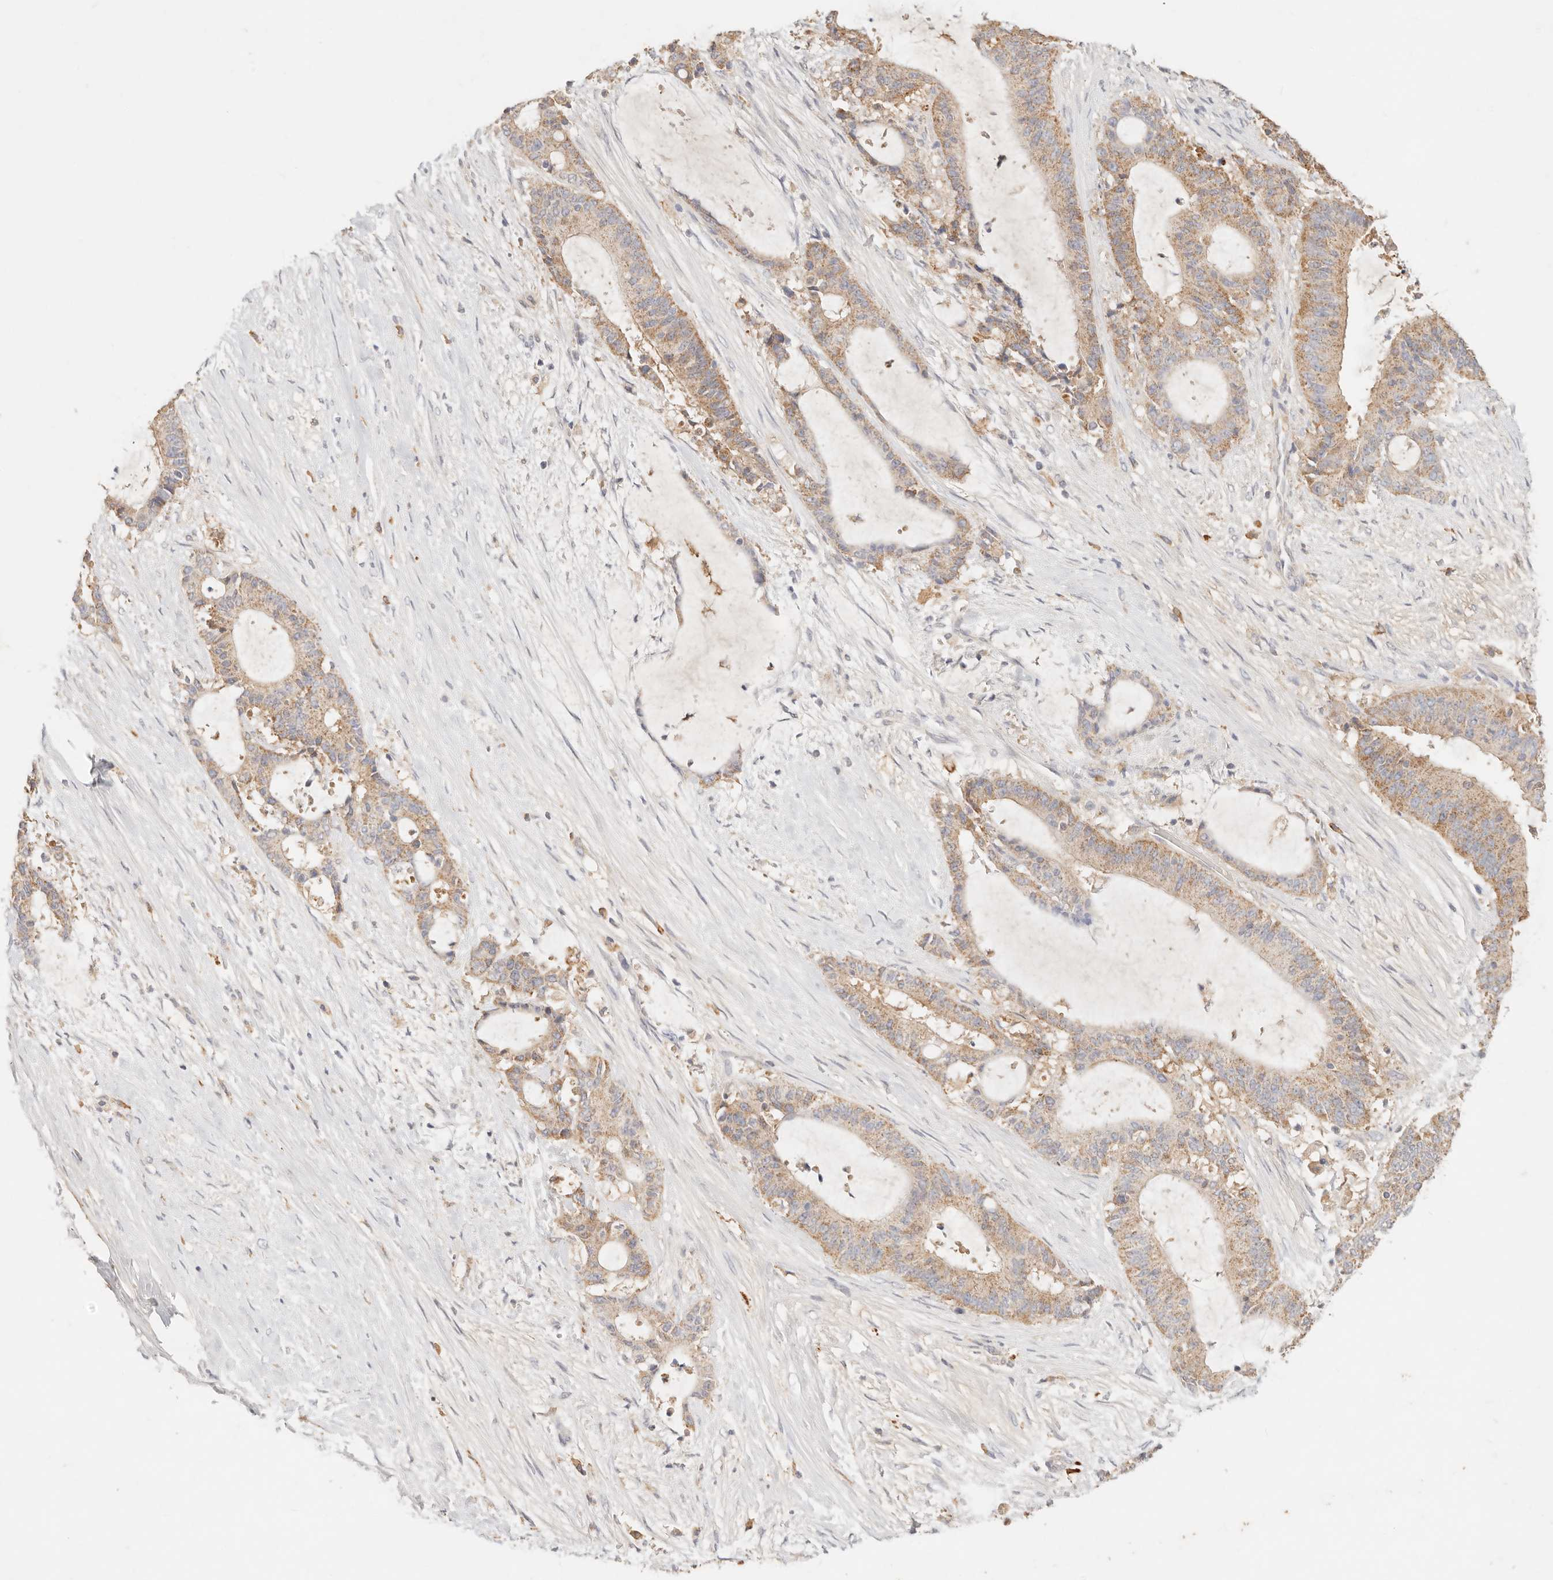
{"staining": {"intensity": "moderate", "quantity": ">75%", "location": "cytoplasmic/membranous"}, "tissue": "liver cancer", "cell_type": "Tumor cells", "image_type": "cancer", "snomed": [{"axis": "morphology", "description": "Normal tissue, NOS"}, {"axis": "morphology", "description": "Cholangiocarcinoma"}, {"axis": "topography", "description": "Liver"}, {"axis": "topography", "description": "Peripheral nerve tissue"}], "caption": "An image showing moderate cytoplasmic/membranous positivity in approximately >75% of tumor cells in liver cholangiocarcinoma, as visualized by brown immunohistochemical staining.", "gene": "HK2", "patient": {"sex": "female", "age": 73}}